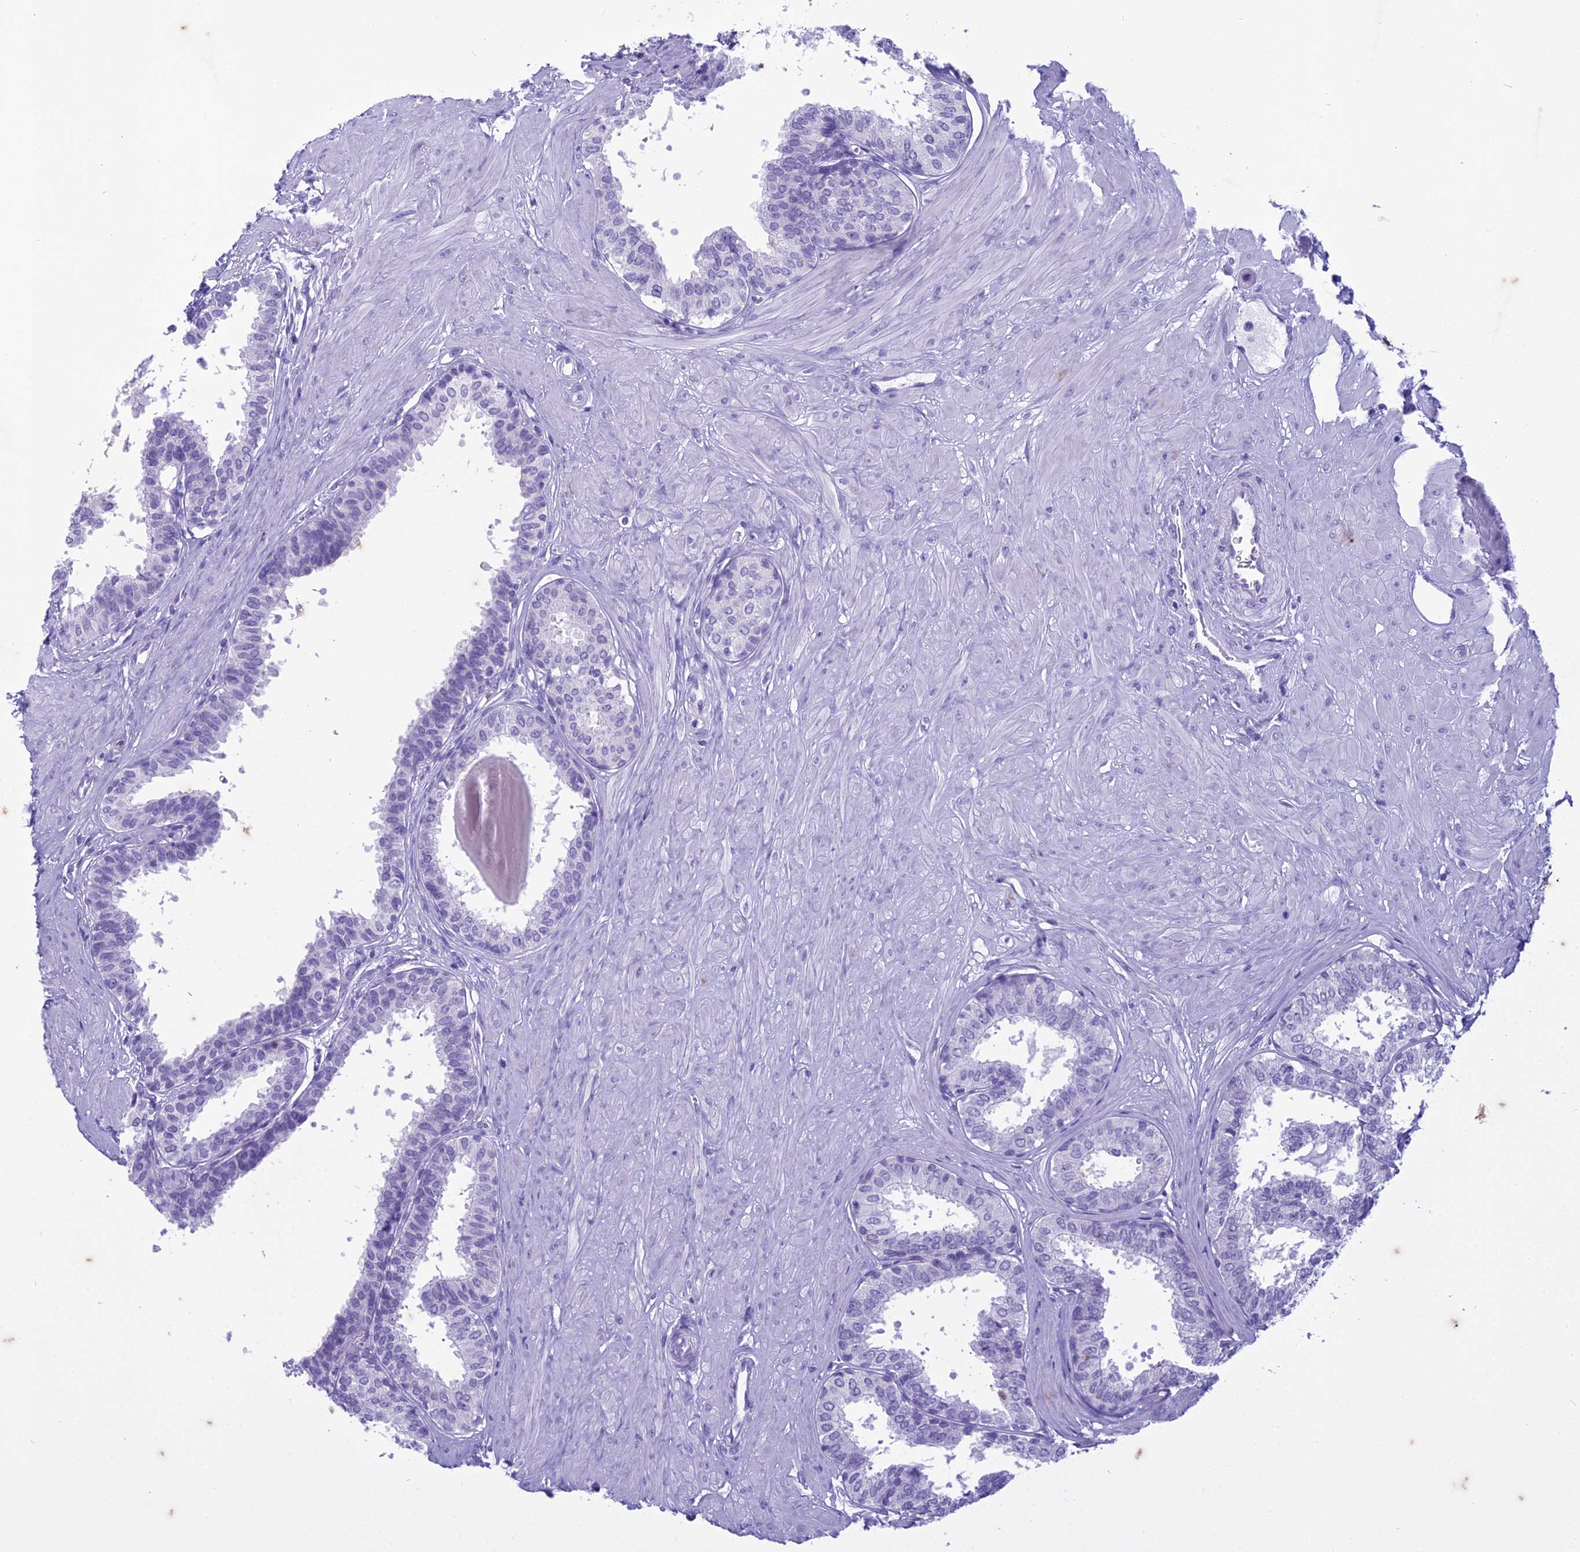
{"staining": {"intensity": "negative", "quantity": "none", "location": "none"}, "tissue": "prostate", "cell_type": "Glandular cells", "image_type": "normal", "snomed": [{"axis": "morphology", "description": "Normal tissue, NOS"}, {"axis": "topography", "description": "Prostate"}], "caption": "A high-resolution micrograph shows IHC staining of benign prostate, which demonstrates no significant positivity in glandular cells.", "gene": "HMGB4", "patient": {"sex": "male", "age": 48}}